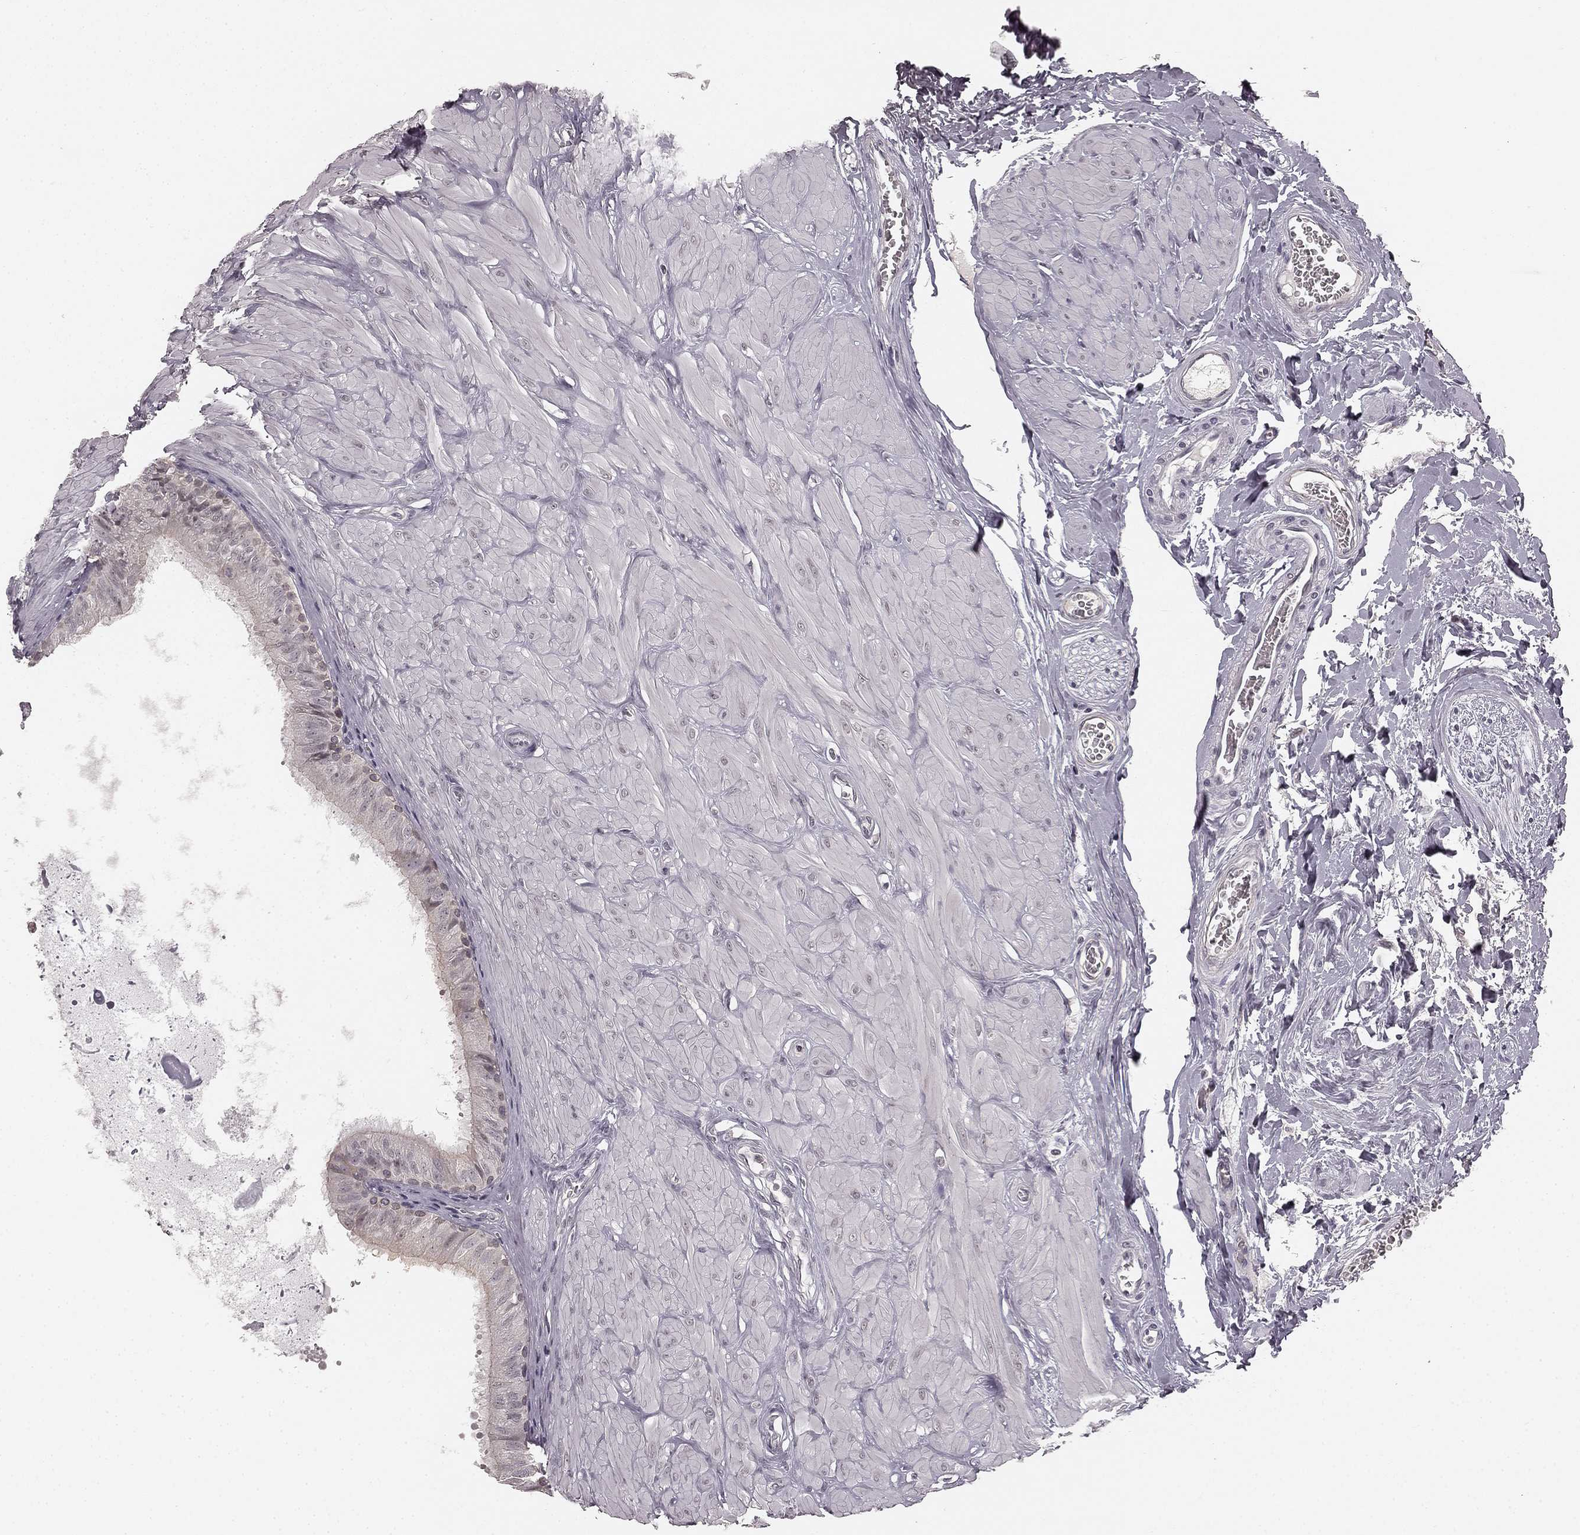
{"staining": {"intensity": "negative", "quantity": "none", "location": "none"}, "tissue": "epididymis", "cell_type": "Glandular cells", "image_type": "normal", "snomed": [{"axis": "morphology", "description": "Normal tissue, NOS"}, {"axis": "topography", "description": "Epididymis"}], "caption": "High power microscopy histopathology image of an immunohistochemistry (IHC) histopathology image of benign epididymis, revealing no significant expression in glandular cells. (DAB immunohistochemistry visualized using brightfield microscopy, high magnification).", "gene": "HCN4", "patient": {"sex": "male", "age": 37}}